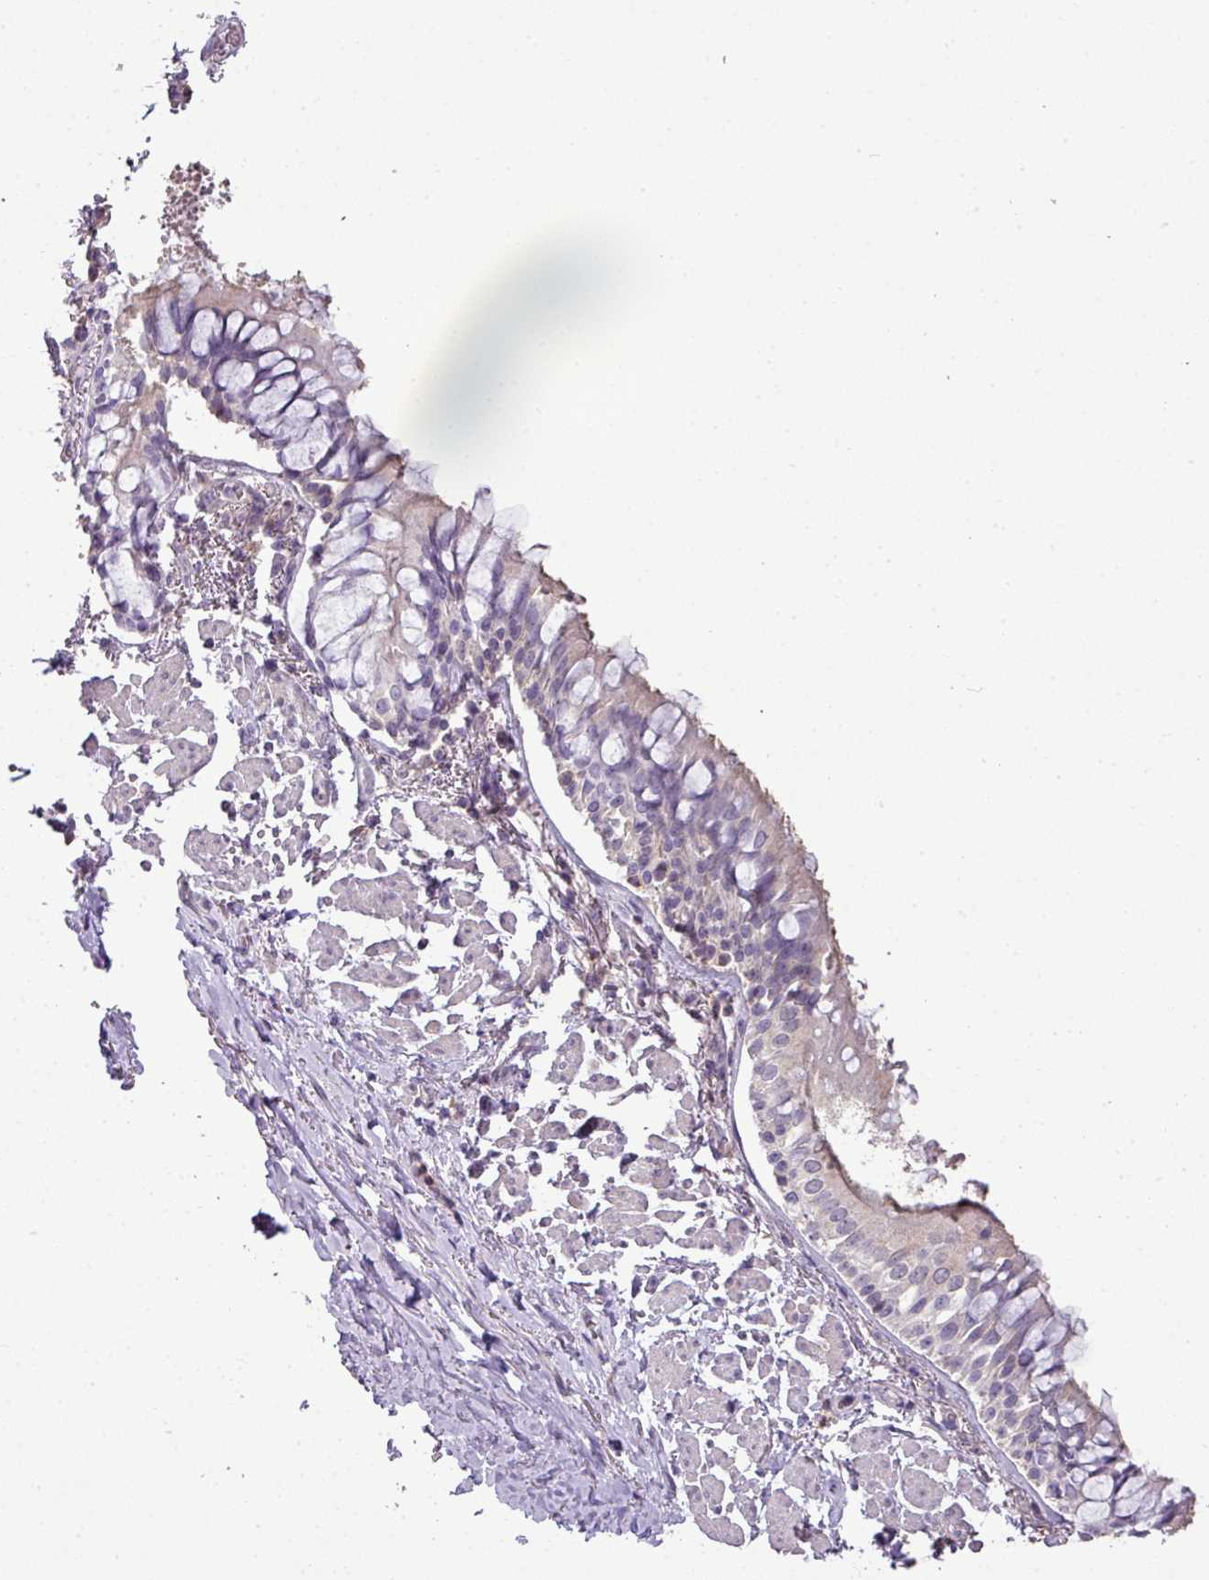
{"staining": {"intensity": "weak", "quantity": "25%-75%", "location": "cytoplasmic/membranous"}, "tissue": "bronchus", "cell_type": "Respiratory epithelial cells", "image_type": "normal", "snomed": [{"axis": "morphology", "description": "Normal tissue, NOS"}, {"axis": "topography", "description": "Bronchus"}], "caption": "Immunohistochemistry (IHC) (DAB) staining of normal bronchus demonstrates weak cytoplasmic/membranous protein staining in approximately 25%-75% of respiratory epithelial cells. (DAB (3,3'-diaminobenzidine) IHC, brown staining for protein, blue staining for nuclei).", "gene": "LY9", "patient": {"sex": "male", "age": 70}}